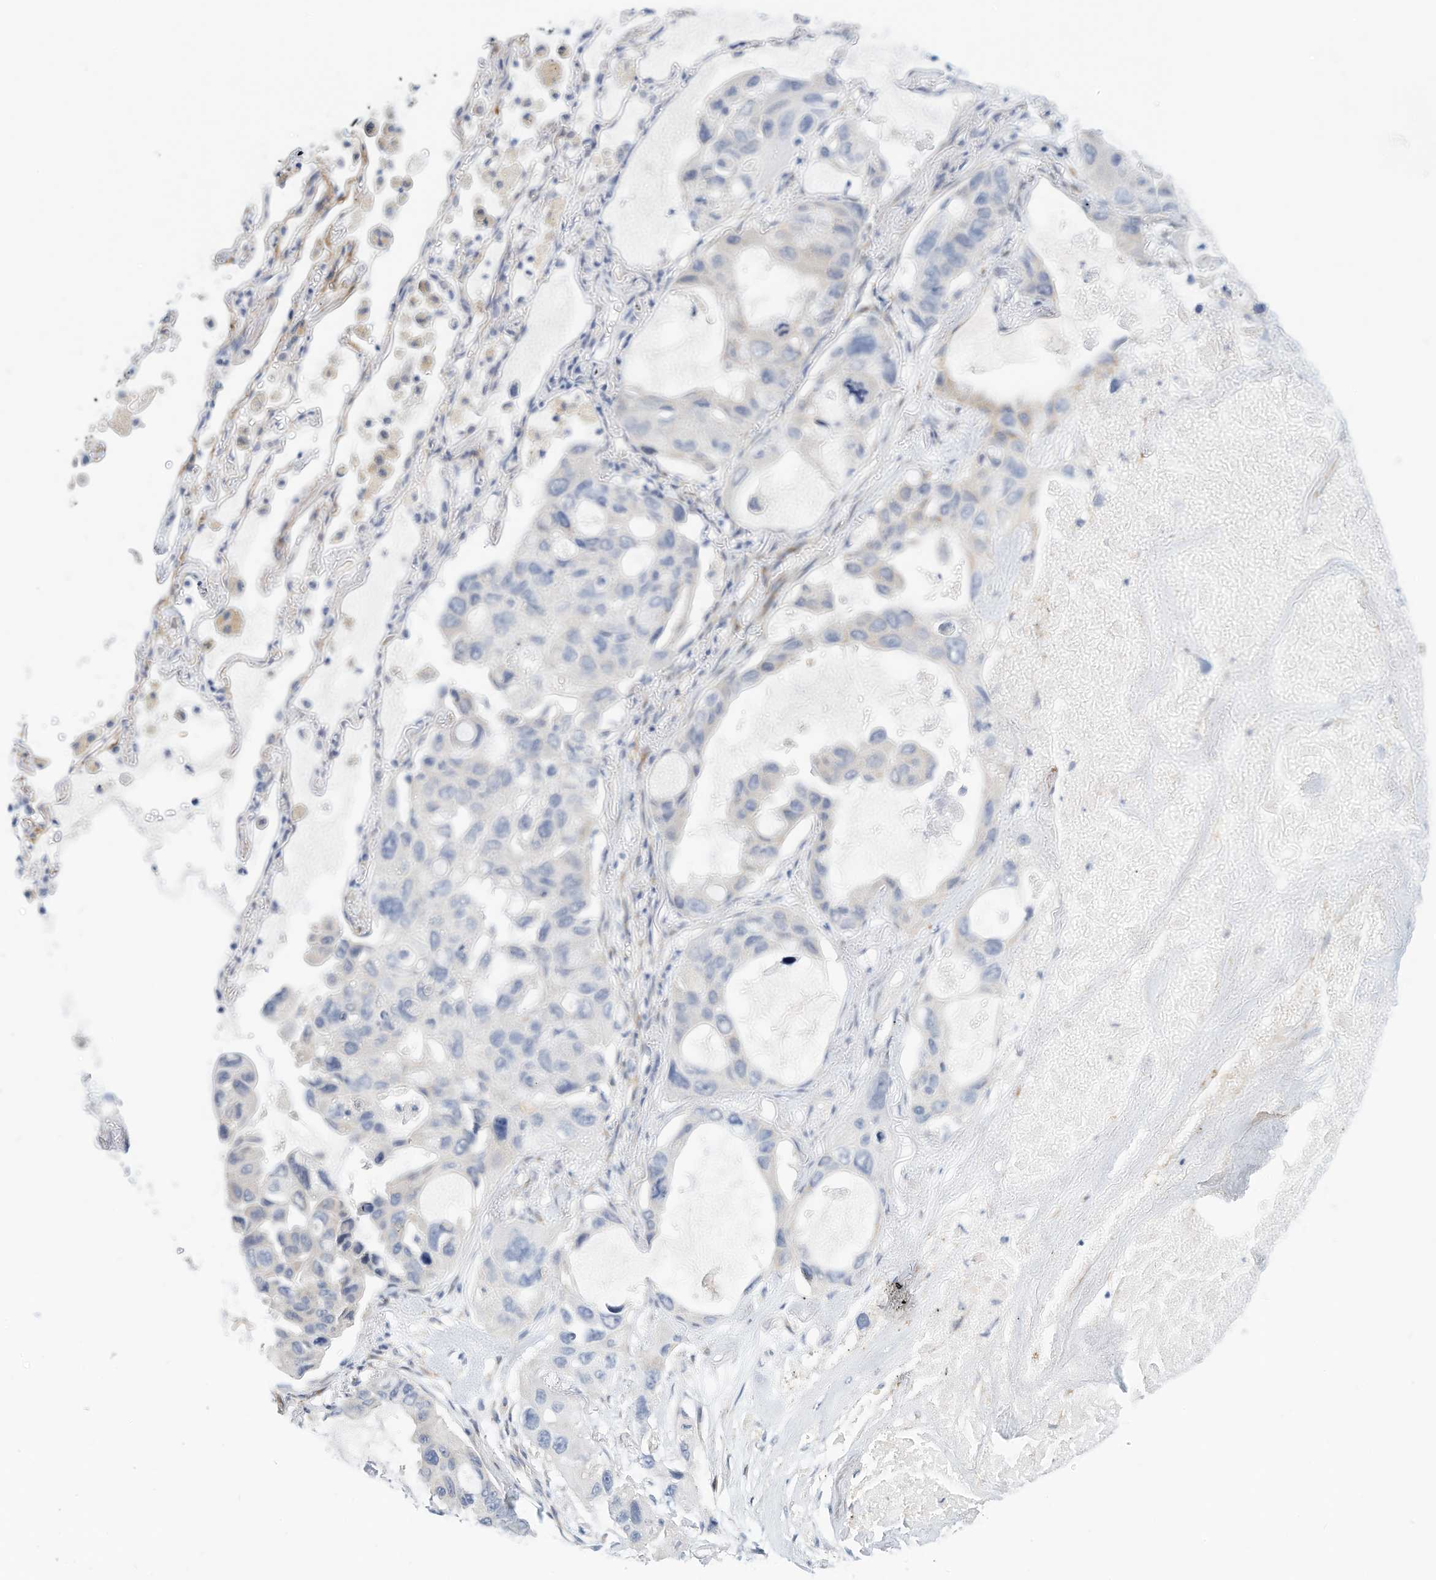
{"staining": {"intensity": "negative", "quantity": "none", "location": "none"}, "tissue": "lung cancer", "cell_type": "Tumor cells", "image_type": "cancer", "snomed": [{"axis": "morphology", "description": "Squamous cell carcinoma, NOS"}, {"axis": "topography", "description": "Lung"}], "caption": "The micrograph displays no significant staining in tumor cells of lung cancer (squamous cell carcinoma).", "gene": "ARHGAP28", "patient": {"sex": "female", "age": 73}}